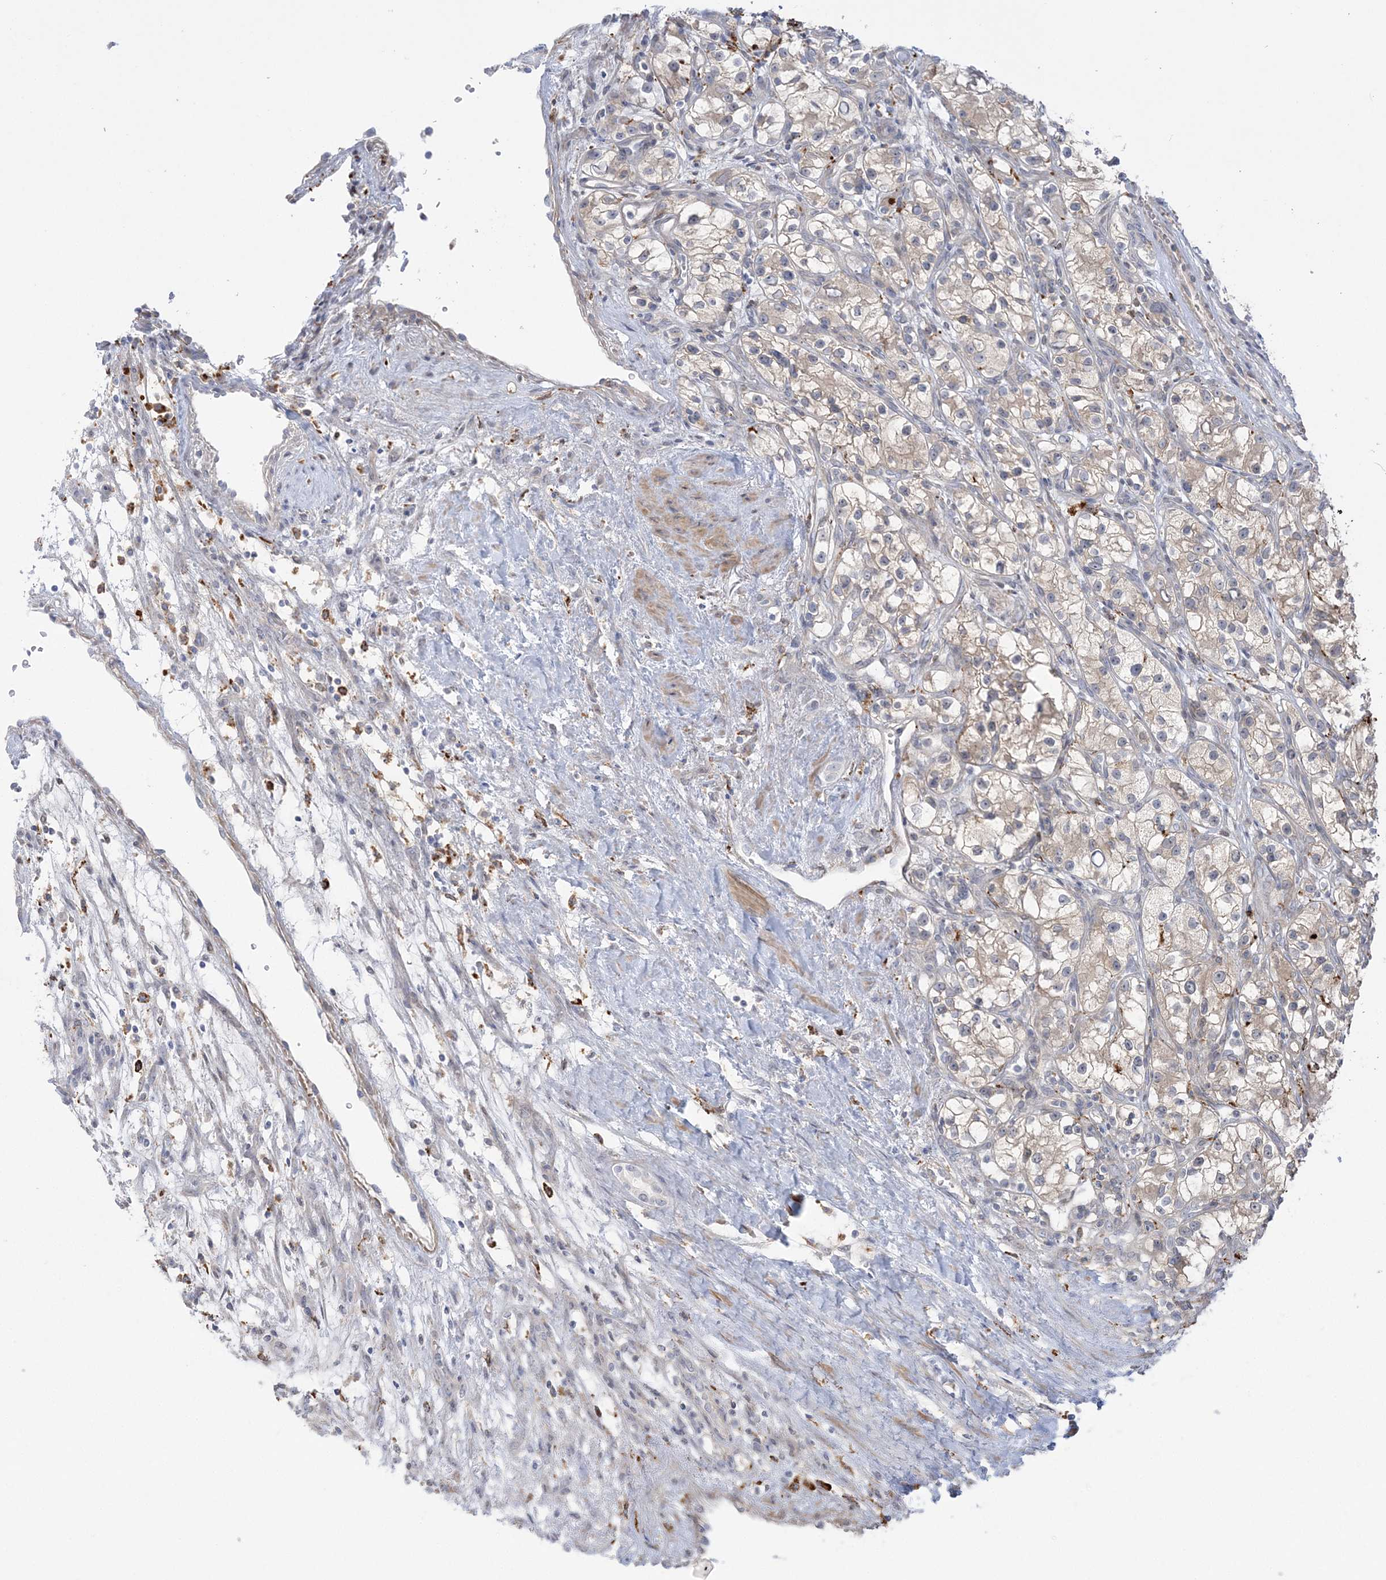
{"staining": {"intensity": "weak", "quantity": "25%-75%", "location": "cytoplasmic/membranous"}, "tissue": "renal cancer", "cell_type": "Tumor cells", "image_type": "cancer", "snomed": [{"axis": "morphology", "description": "Adenocarcinoma, NOS"}, {"axis": "topography", "description": "Kidney"}], "caption": "Protein staining reveals weak cytoplasmic/membranous staining in approximately 25%-75% of tumor cells in adenocarcinoma (renal).", "gene": "HAAO", "patient": {"sex": "female", "age": 57}}